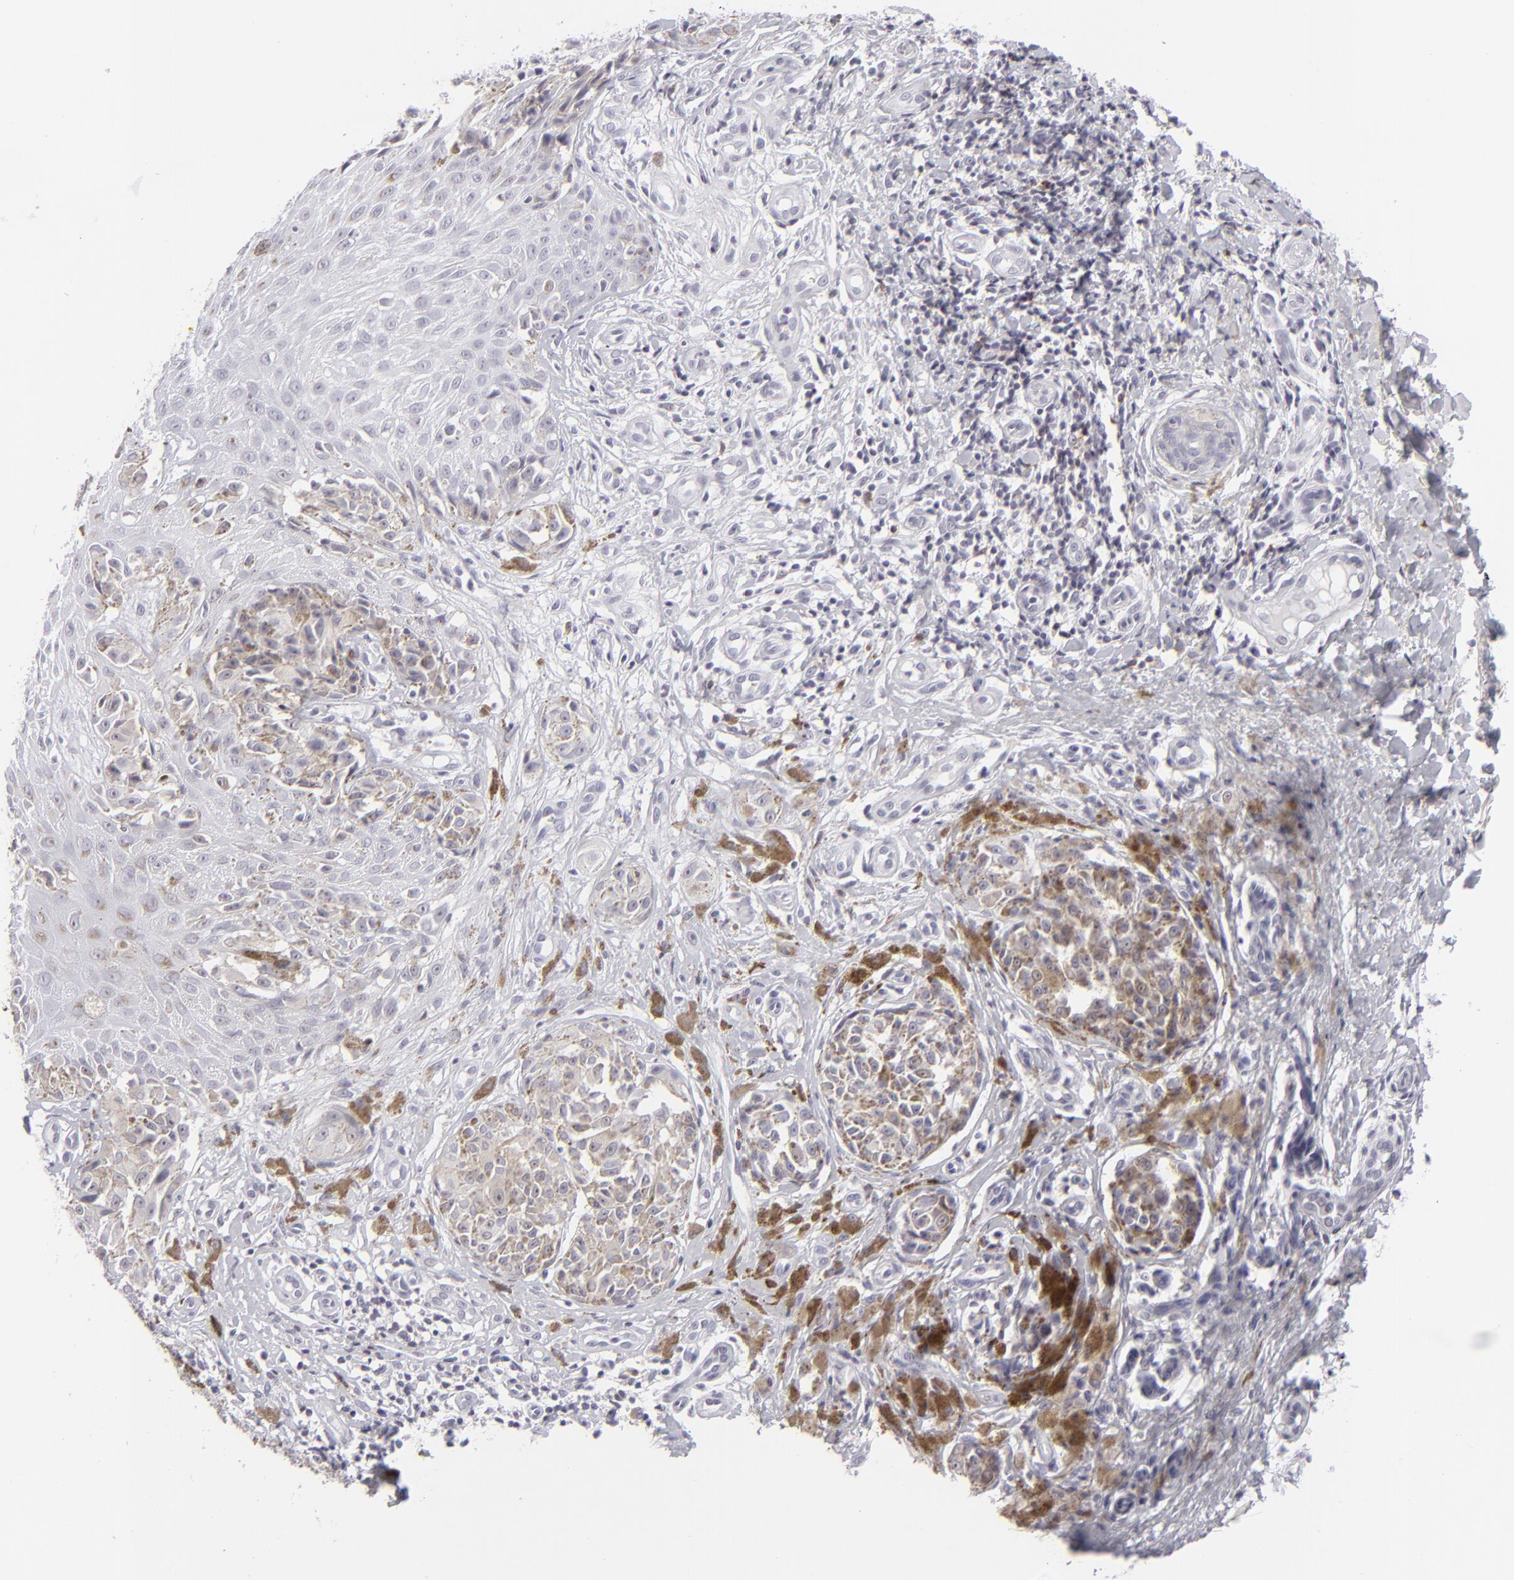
{"staining": {"intensity": "negative", "quantity": "none", "location": "none"}, "tissue": "melanoma", "cell_type": "Tumor cells", "image_type": "cancer", "snomed": [{"axis": "morphology", "description": "Malignant melanoma, NOS"}, {"axis": "topography", "description": "Skin"}], "caption": "High power microscopy image of an immunohistochemistry image of malignant melanoma, revealing no significant positivity in tumor cells.", "gene": "CD7", "patient": {"sex": "male", "age": 67}}